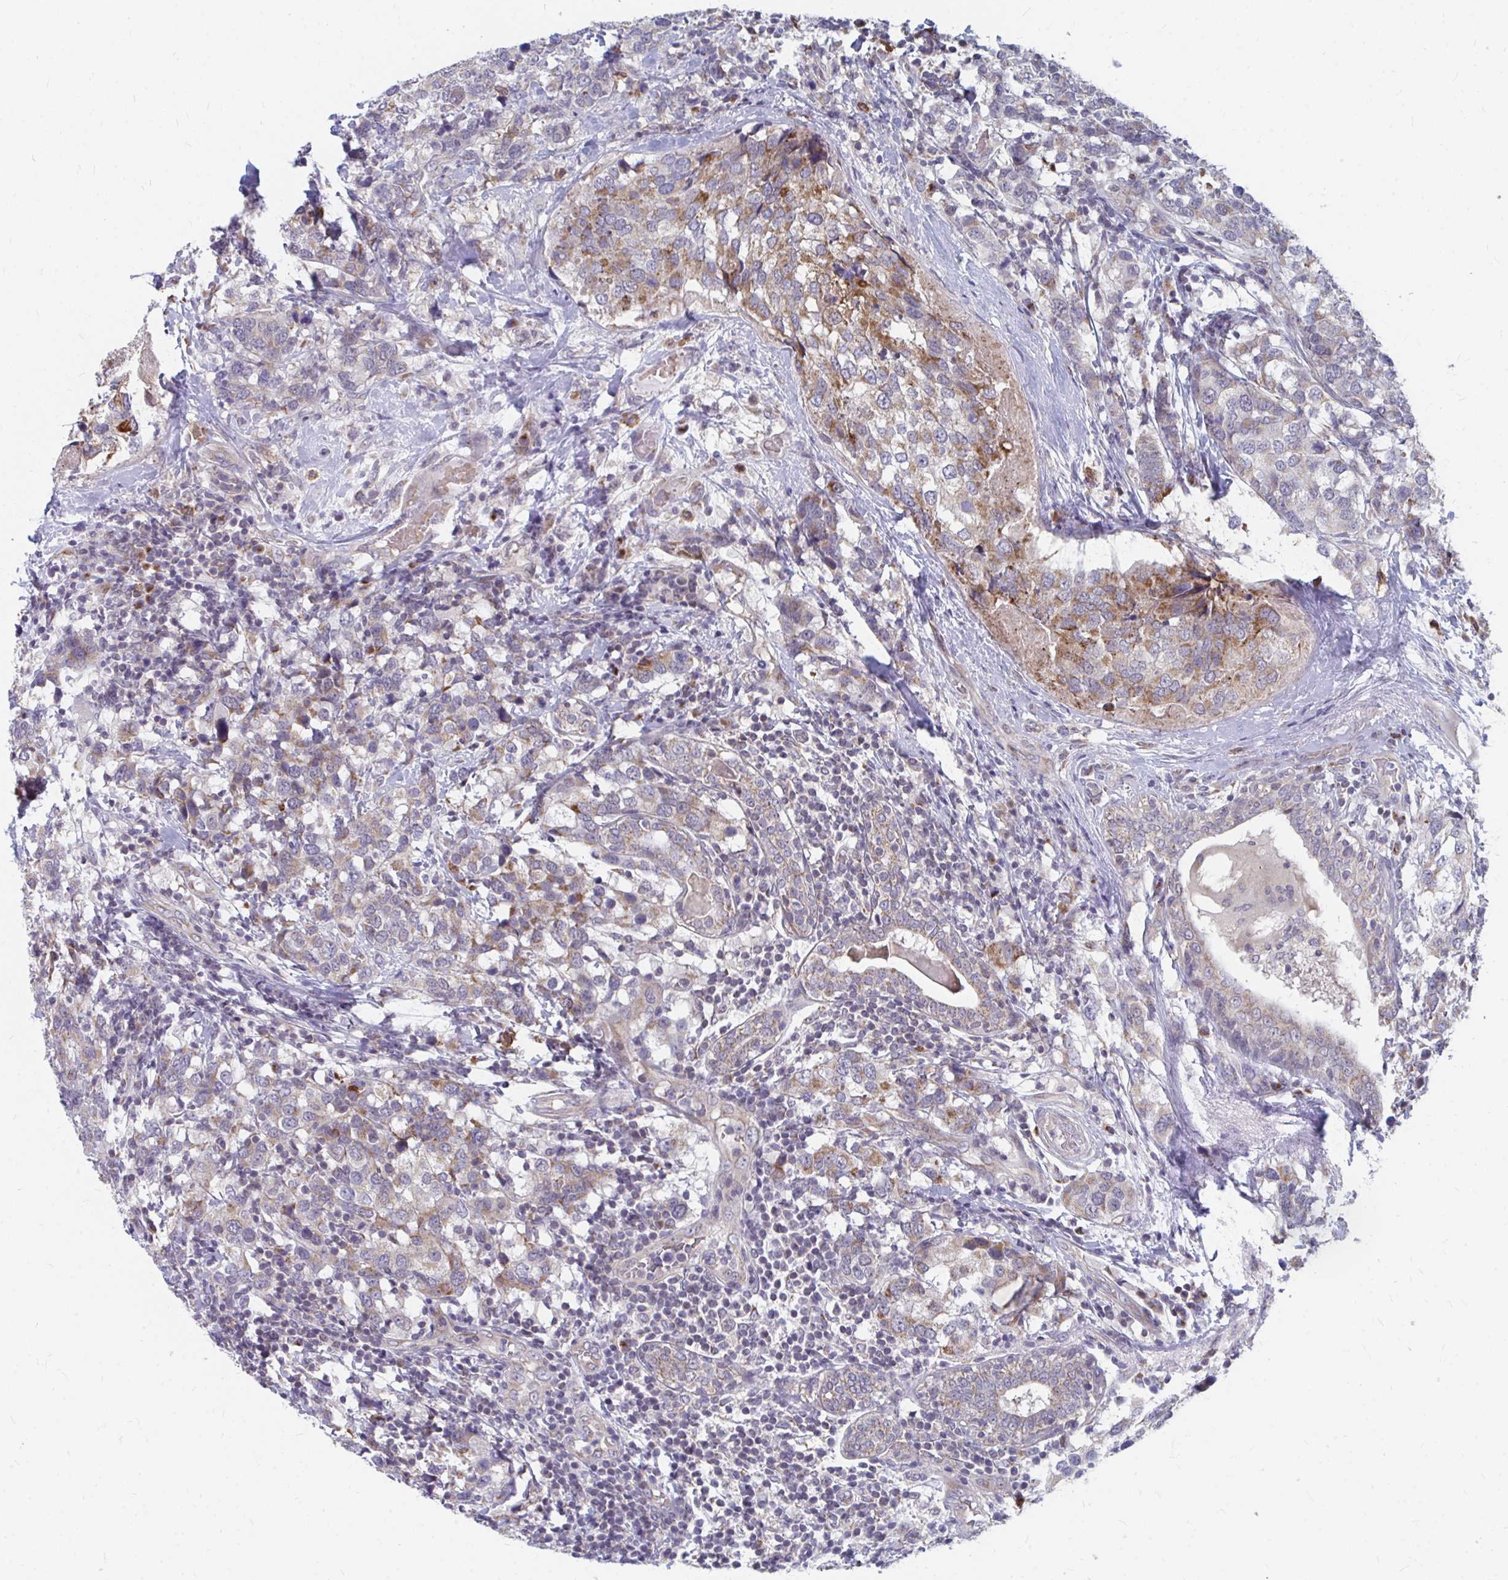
{"staining": {"intensity": "moderate", "quantity": "25%-75%", "location": "cytoplasmic/membranous"}, "tissue": "breast cancer", "cell_type": "Tumor cells", "image_type": "cancer", "snomed": [{"axis": "morphology", "description": "Lobular carcinoma"}, {"axis": "topography", "description": "Breast"}], "caption": "Protein expression by IHC demonstrates moderate cytoplasmic/membranous staining in about 25%-75% of tumor cells in breast lobular carcinoma.", "gene": "PABIR3", "patient": {"sex": "female", "age": 59}}